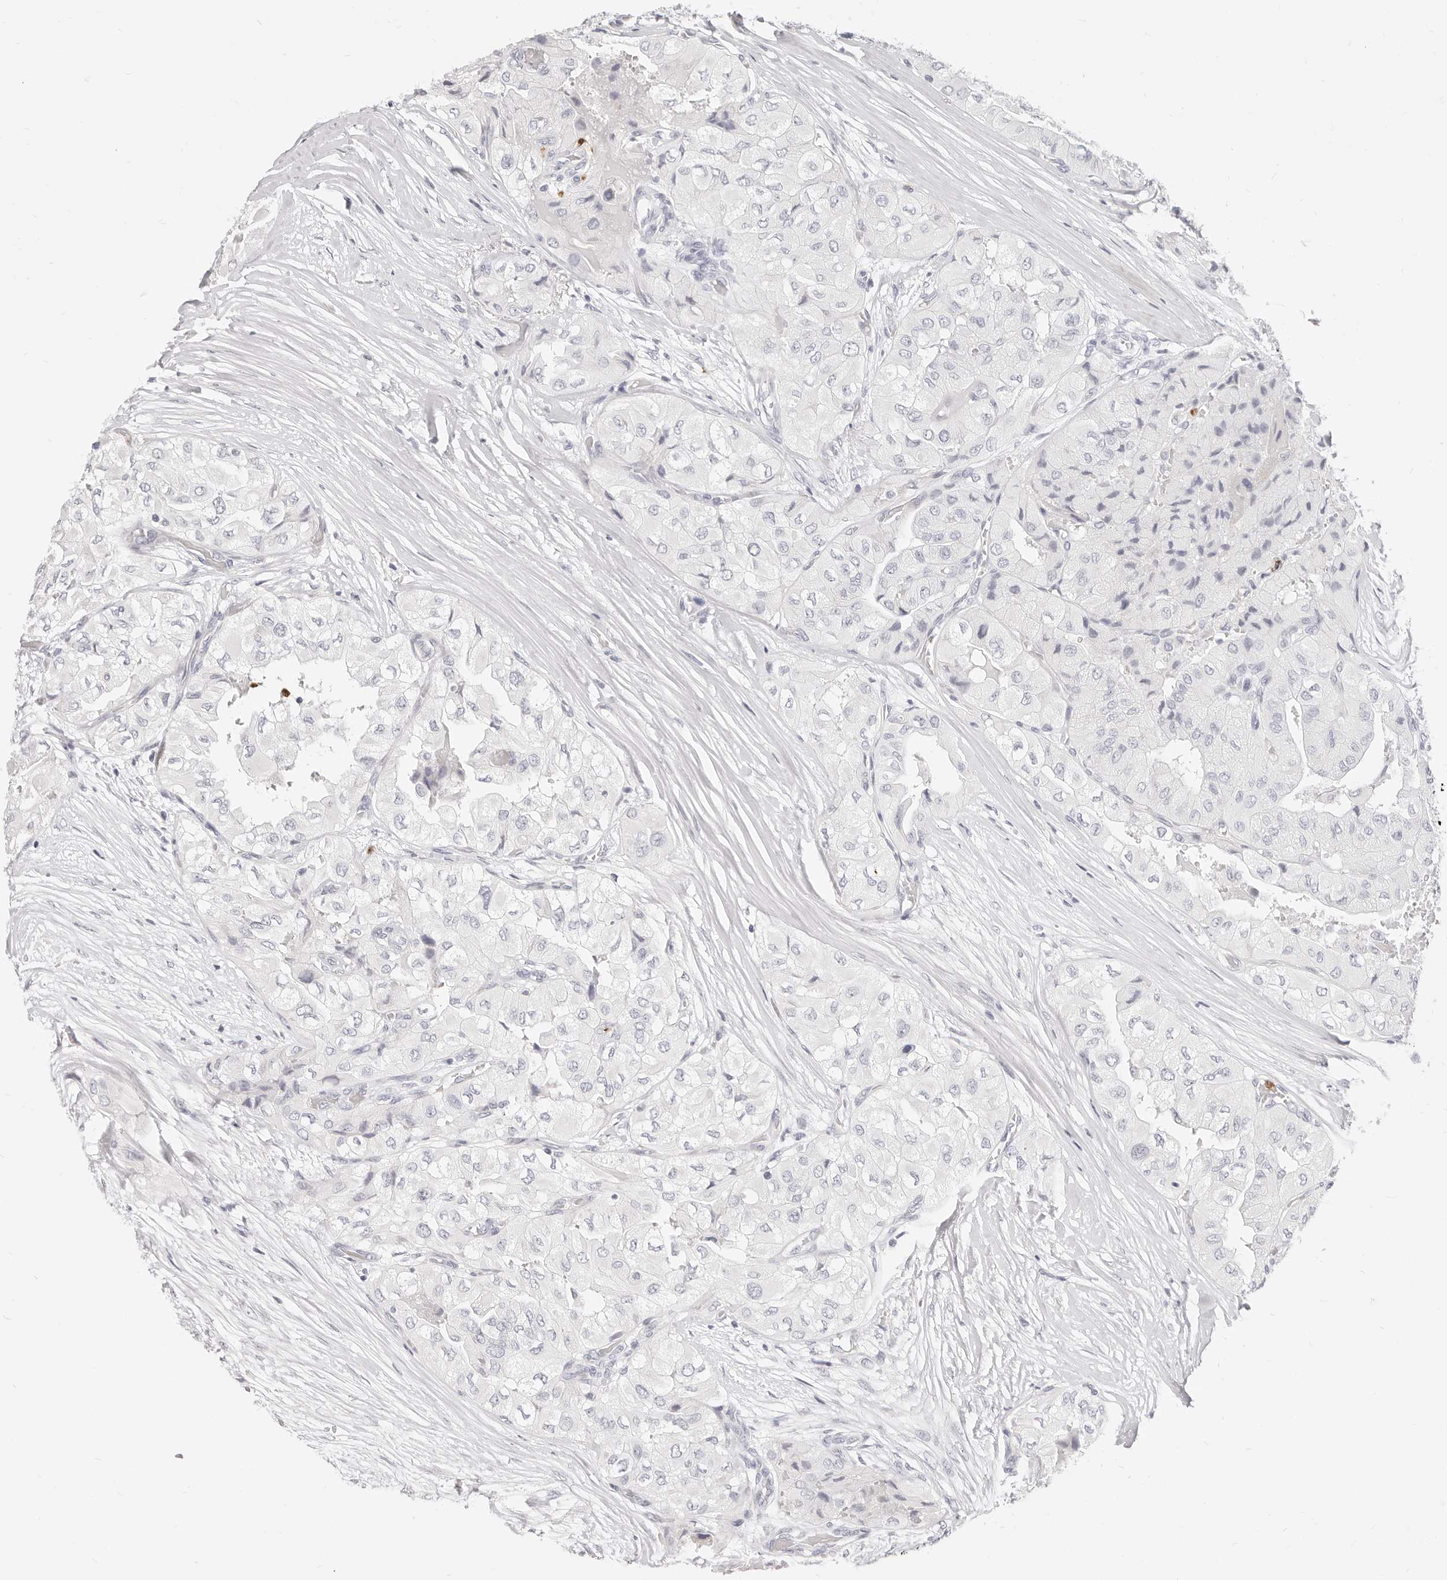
{"staining": {"intensity": "negative", "quantity": "none", "location": "none"}, "tissue": "thyroid cancer", "cell_type": "Tumor cells", "image_type": "cancer", "snomed": [{"axis": "morphology", "description": "Papillary adenocarcinoma, NOS"}, {"axis": "topography", "description": "Thyroid gland"}], "caption": "Tumor cells are negative for protein expression in human papillary adenocarcinoma (thyroid). (Immunohistochemistry, brightfield microscopy, high magnification).", "gene": "CAMP", "patient": {"sex": "female", "age": 59}}